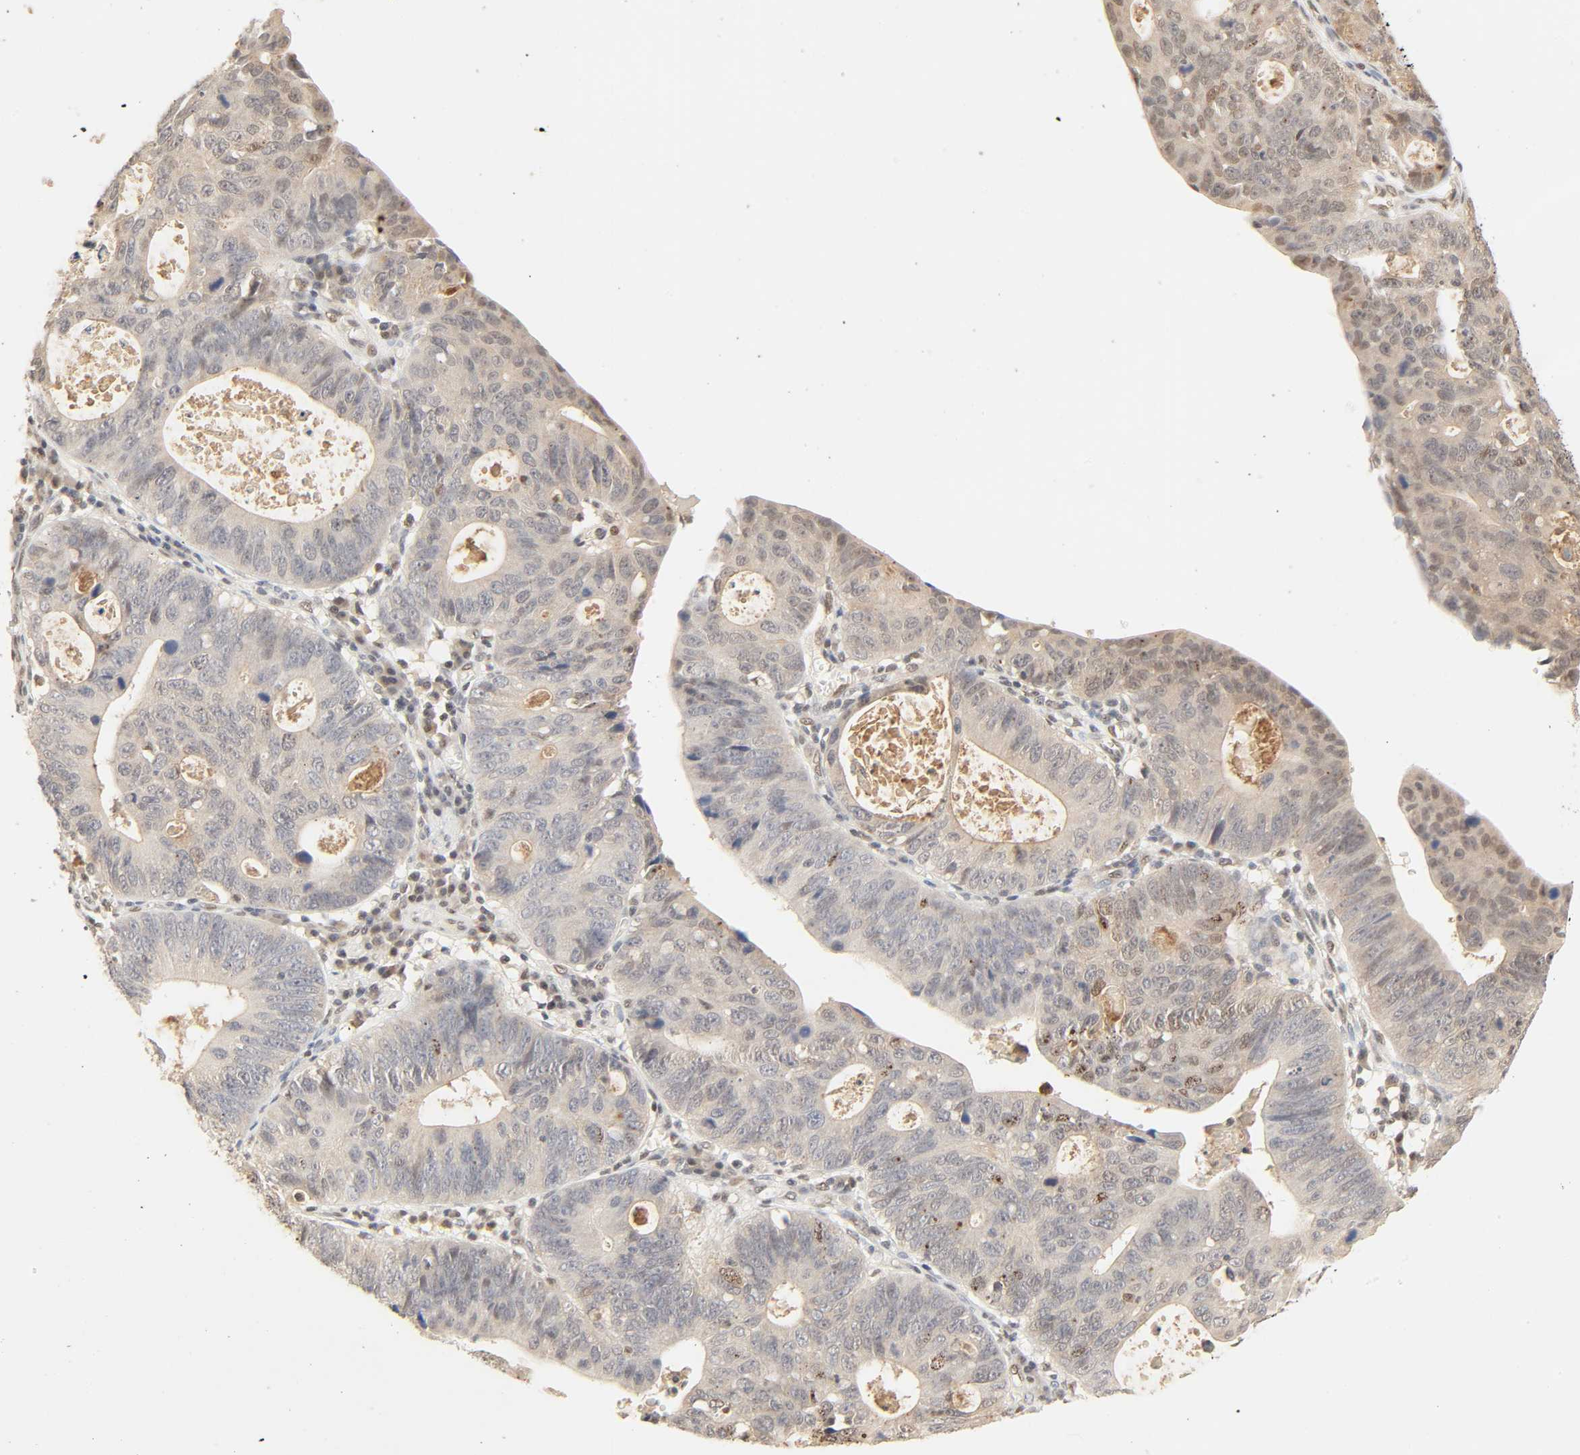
{"staining": {"intensity": "moderate", "quantity": "<25%", "location": "cytoplasmic/membranous,nuclear"}, "tissue": "stomach cancer", "cell_type": "Tumor cells", "image_type": "cancer", "snomed": [{"axis": "morphology", "description": "Adenocarcinoma, NOS"}, {"axis": "topography", "description": "Stomach"}], "caption": "A brown stain highlights moderate cytoplasmic/membranous and nuclear staining of a protein in adenocarcinoma (stomach) tumor cells.", "gene": "UBC", "patient": {"sex": "male", "age": 59}}